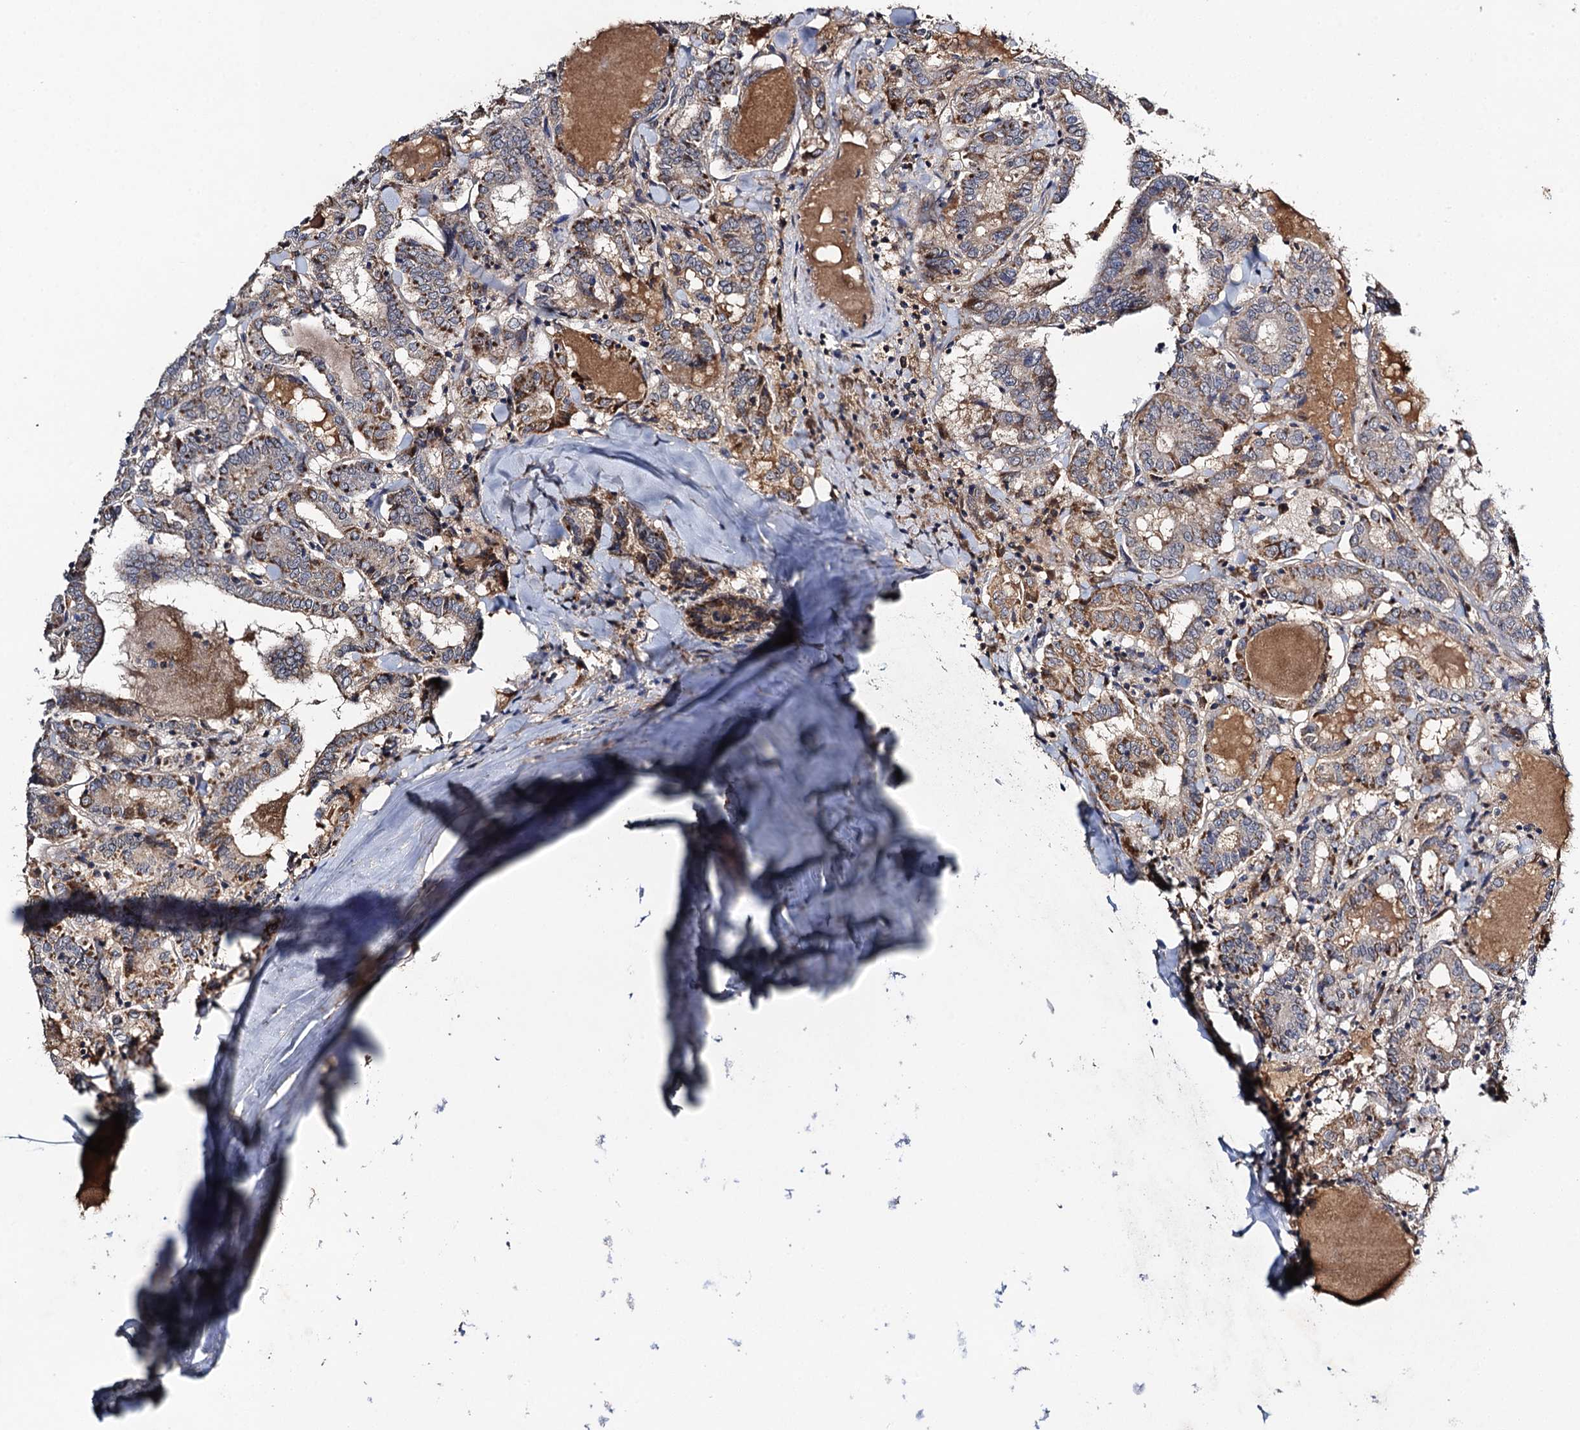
{"staining": {"intensity": "moderate", "quantity": "25%-75%", "location": "cytoplasmic/membranous"}, "tissue": "thyroid cancer", "cell_type": "Tumor cells", "image_type": "cancer", "snomed": [{"axis": "morphology", "description": "Papillary adenocarcinoma, NOS"}, {"axis": "topography", "description": "Thyroid gland"}], "caption": "A medium amount of moderate cytoplasmic/membranous positivity is appreciated in approximately 25%-75% of tumor cells in thyroid papillary adenocarcinoma tissue.", "gene": "VPS37D", "patient": {"sex": "female", "age": 72}}